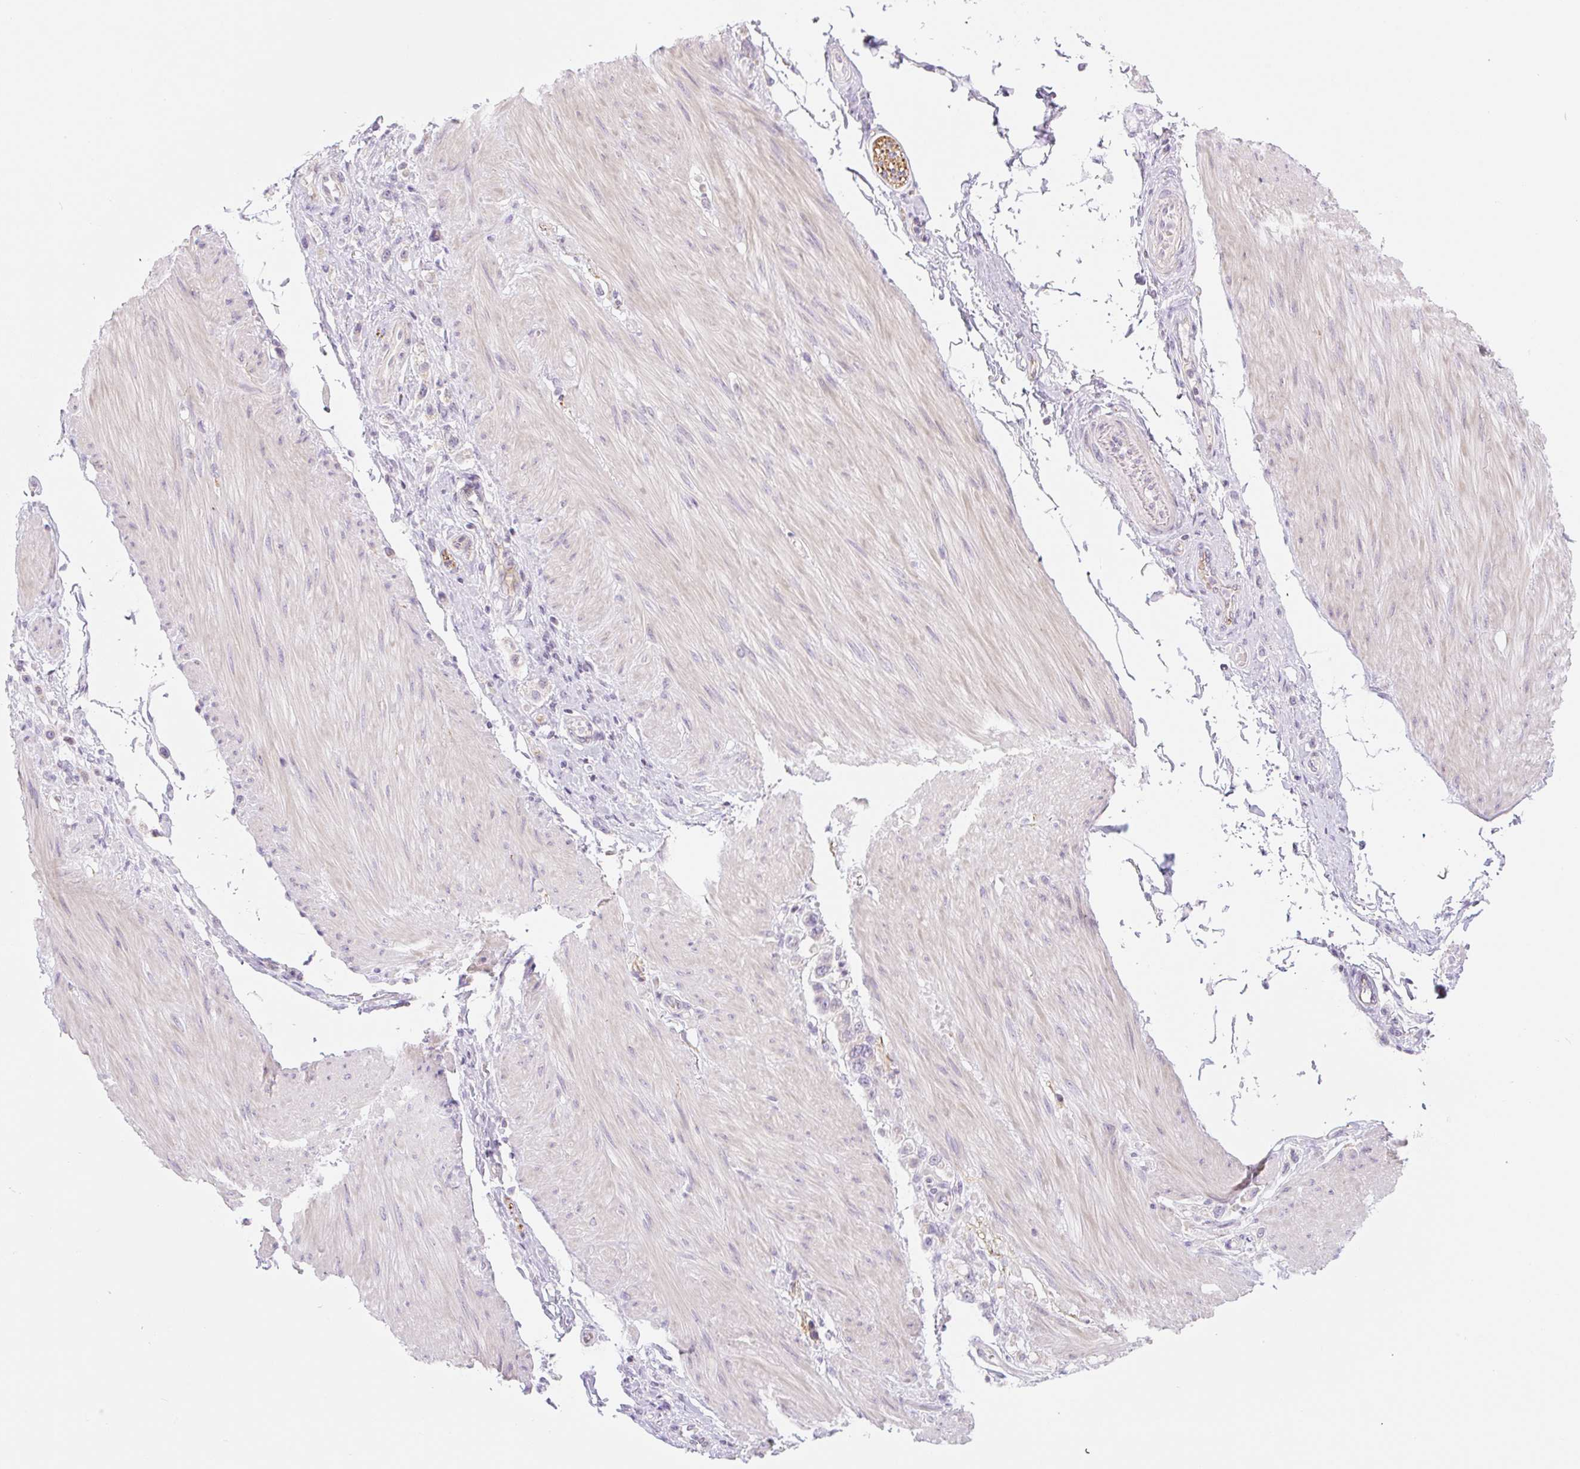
{"staining": {"intensity": "negative", "quantity": "none", "location": "none"}, "tissue": "stomach cancer", "cell_type": "Tumor cells", "image_type": "cancer", "snomed": [{"axis": "morphology", "description": "Adenocarcinoma, NOS"}, {"axis": "topography", "description": "Stomach"}], "caption": "Tumor cells are negative for brown protein staining in stomach adenocarcinoma.", "gene": "CASKIN1", "patient": {"sex": "female", "age": 65}}